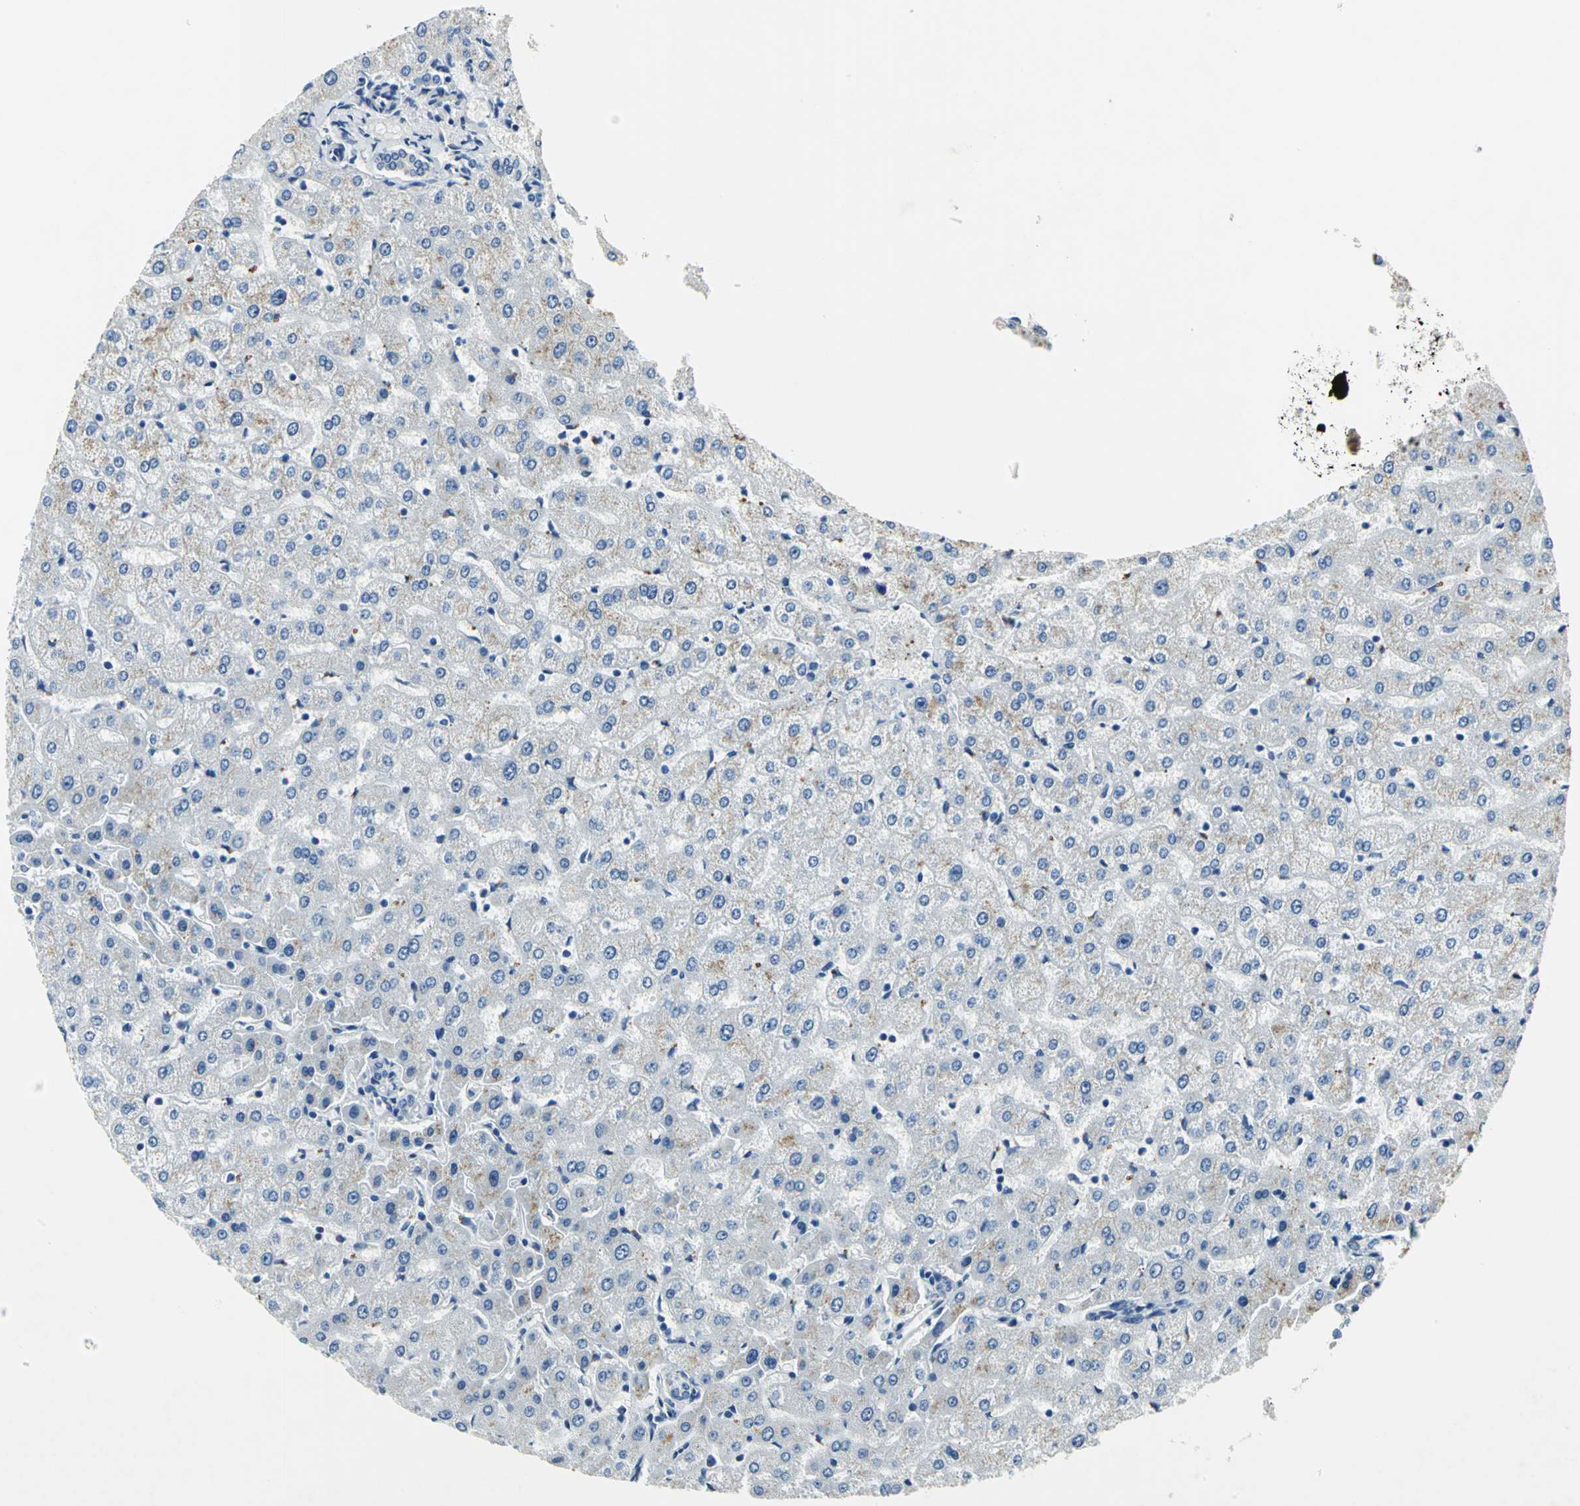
{"staining": {"intensity": "negative", "quantity": "none", "location": "none"}, "tissue": "liver", "cell_type": "Cholangiocytes", "image_type": "normal", "snomed": [{"axis": "morphology", "description": "Normal tissue, NOS"}, {"axis": "morphology", "description": "Fibrosis, NOS"}, {"axis": "topography", "description": "Liver"}], "caption": "Protein analysis of unremarkable liver displays no significant expression in cholangiocytes. (DAB immunohistochemistry with hematoxylin counter stain).", "gene": "RAD17", "patient": {"sex": "female", "age": 29}}